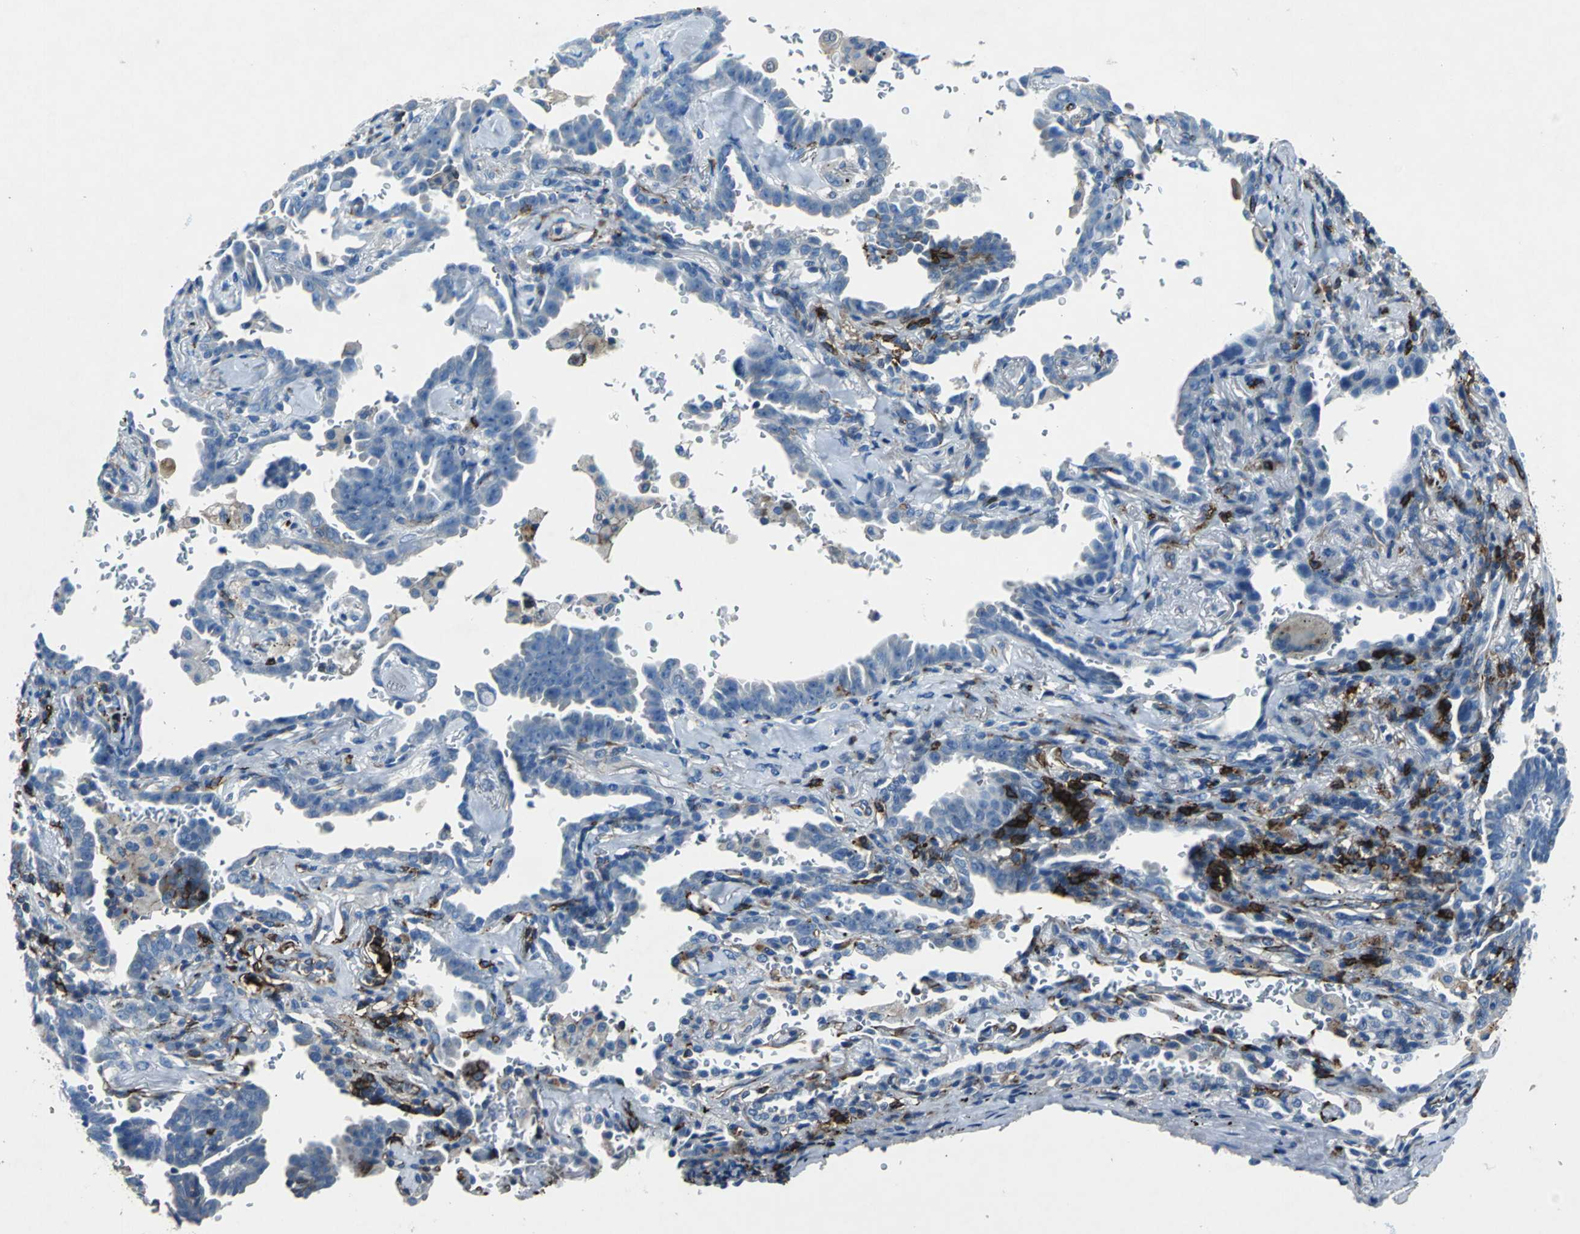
{"staining": {"intensity": "negative", "quantity": "none", "location": "none"}, "tissue": "lung cancer", "cell_type": "Tumor cells", "image_type": "cancer", "snomed": [{"axis": "morphology", "description": "Adenocarcinoma, NOS"}, {"axis": "topography", "description": "Lung"}], "caption": "Immunohistochemical staining of lung cancer (adenocarcinoma) displays no significant expression in tumor cells. (DAB immunohistochemistry with hematoxylin counter stain).", "gene": "RPS13", "patient": {"sex": "female", "age": 64}}